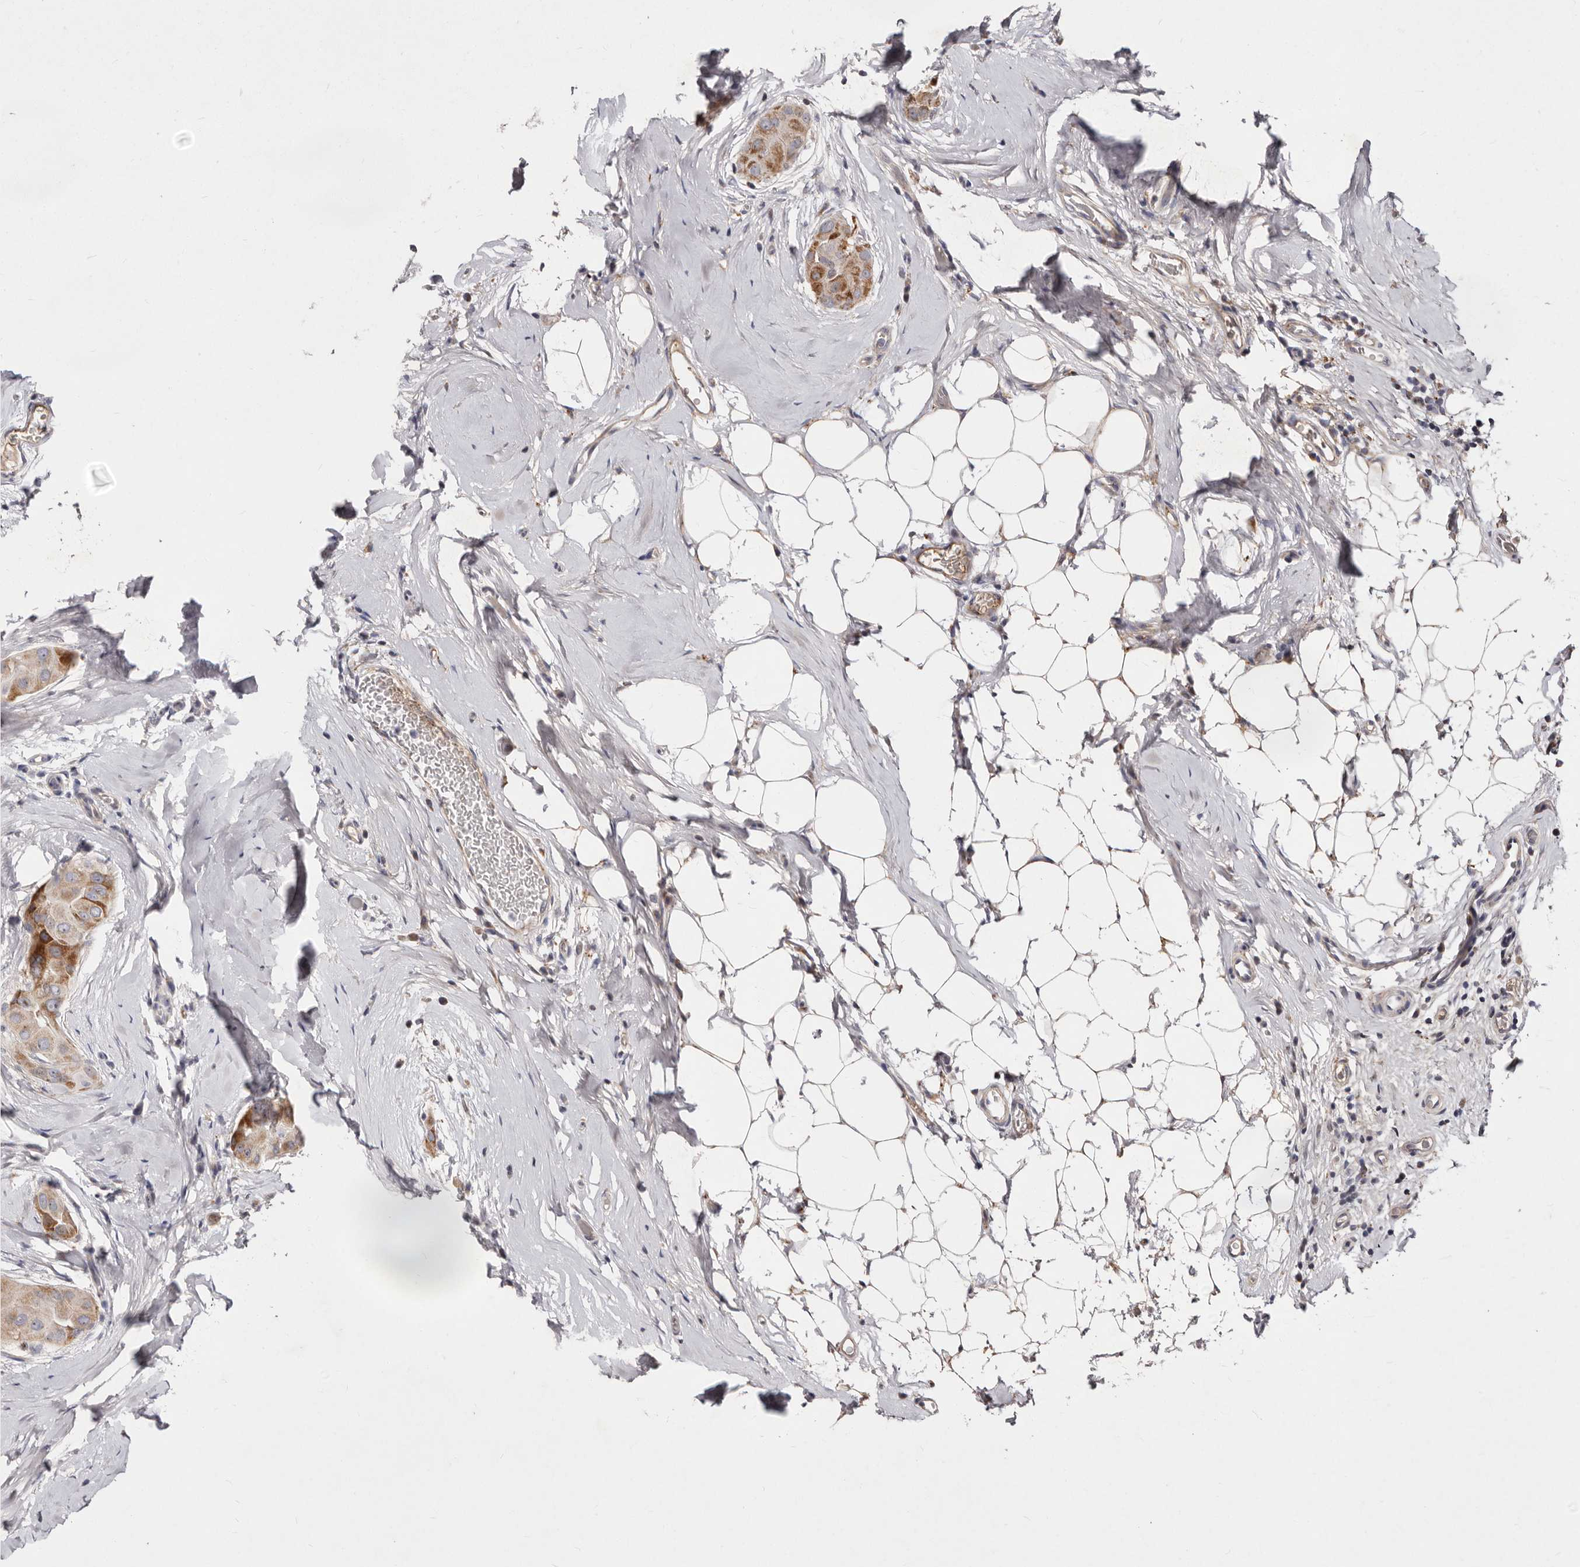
{"staining": {"intensity": "moderate", "quantity": ">75%", "location": "cytoplasmic/membranous"}, "tissue": "thyroid cancer", "cell_type": "Tumor cells", "image_type": "cancer", "snomed": [{"axis": "morphology", "description": "Papillary adenocarcinoma, NOS"}, {"axis": "topography", "description": "Thyroid gland"}], "caption": "Protein staining displays moderate cytoplasmic/membranous positivity in approximately >75% of tumor cells in thyroid cancer. (brown staining indicates protein expression, while blue staining denotes nuclei).", "gene": "NUBPL", "patient": {"sex": "male", "age": 33}}